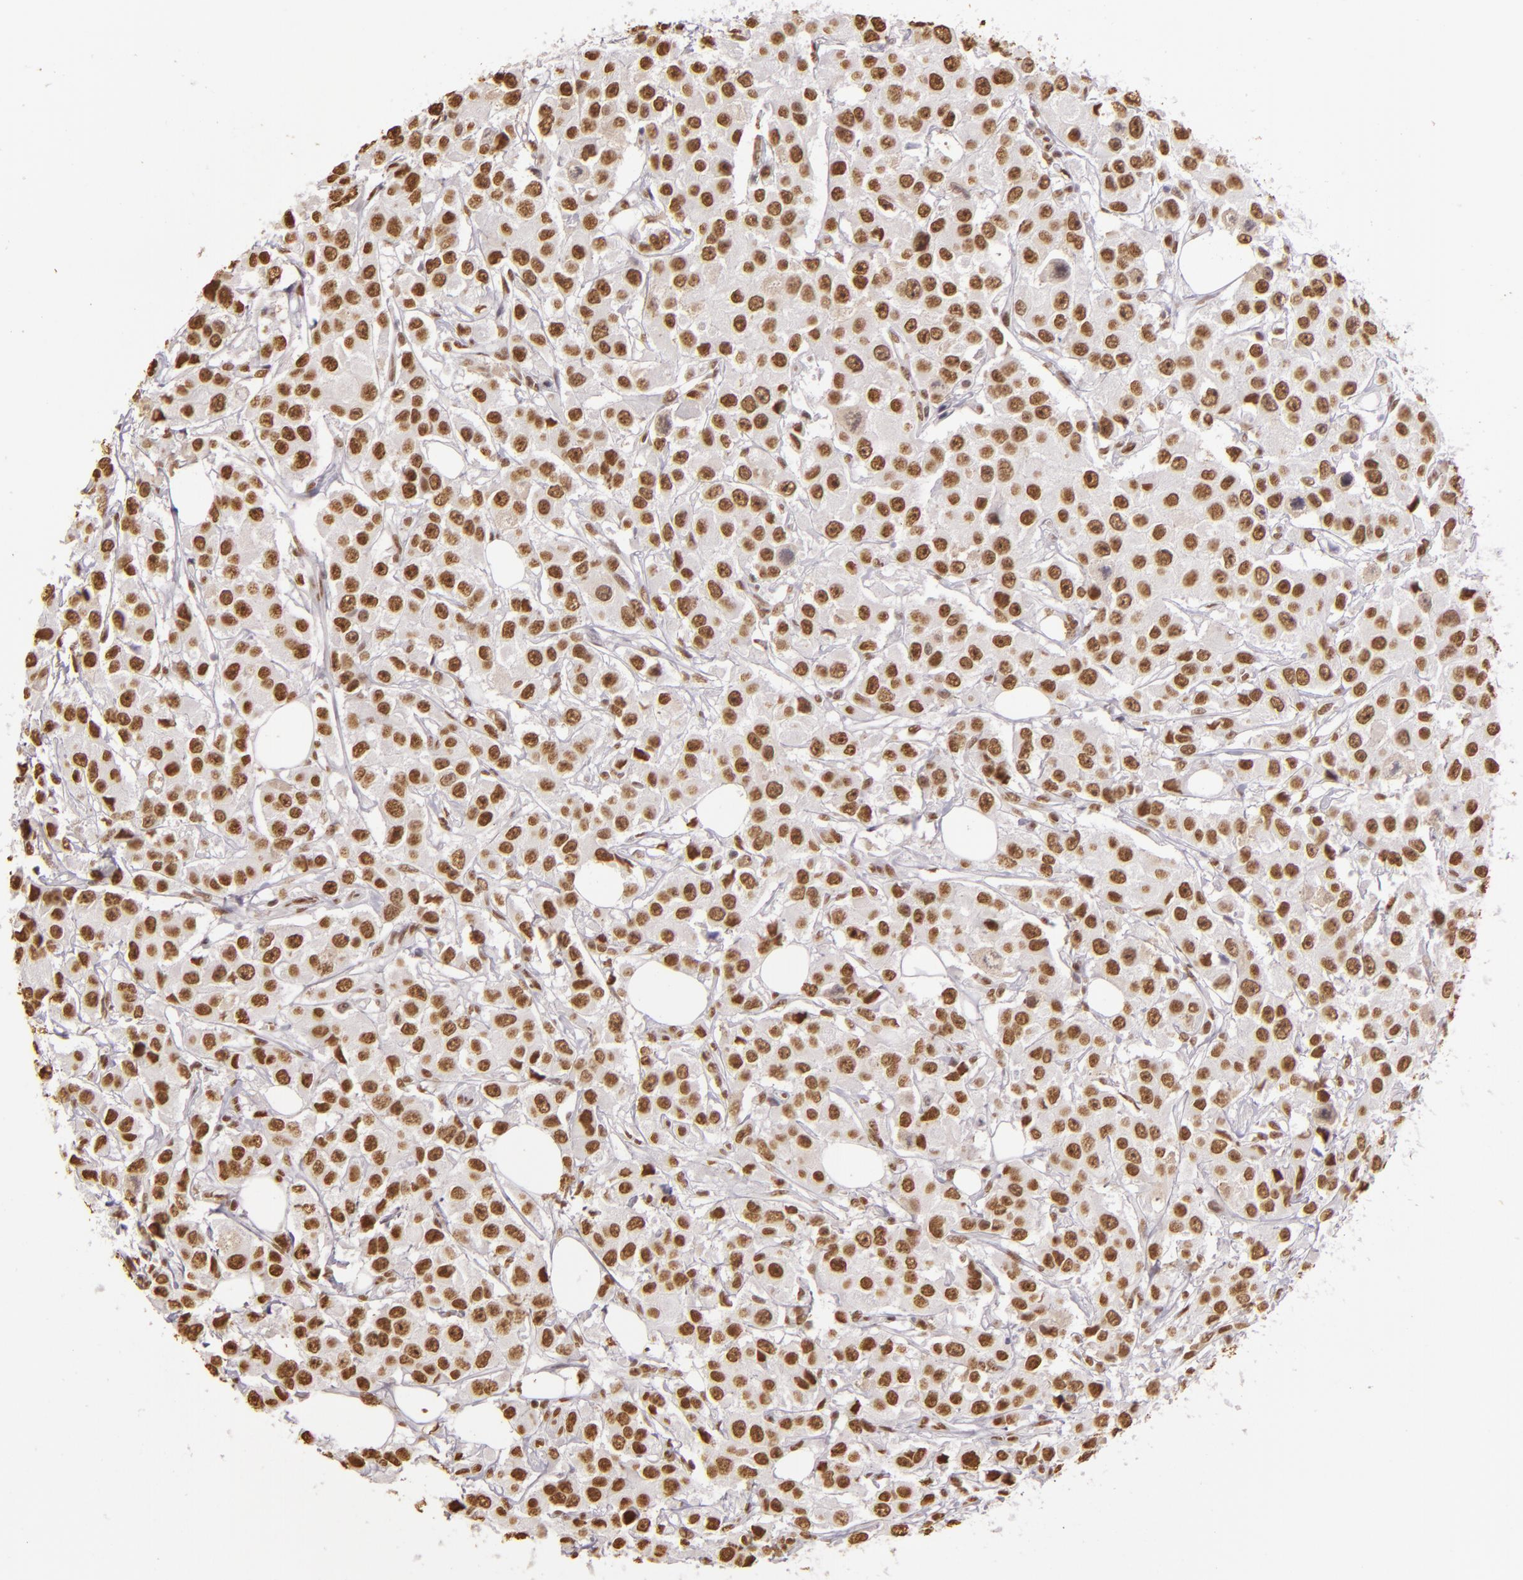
{"staining": {"intensity": "moderate", "quantity": ">75%", "location": "nuclear"}, "tissue": "breast cancer", "cell_type": "Tumor cells", "image_type": "cancer", "snomed": [{"axis": "morphology", "description": "Duct carcinoma"}, {"axis": "topography", "description": "Breast"}], "caption": "Breast infiltrating ductal carcinoma stained with immunohistochemistry (IHC) shows moderate nuclear staining in approximately >75% of tumor cells.", "gene": "PAPOLA", "patient": {"sex": "female", "age": 58}}